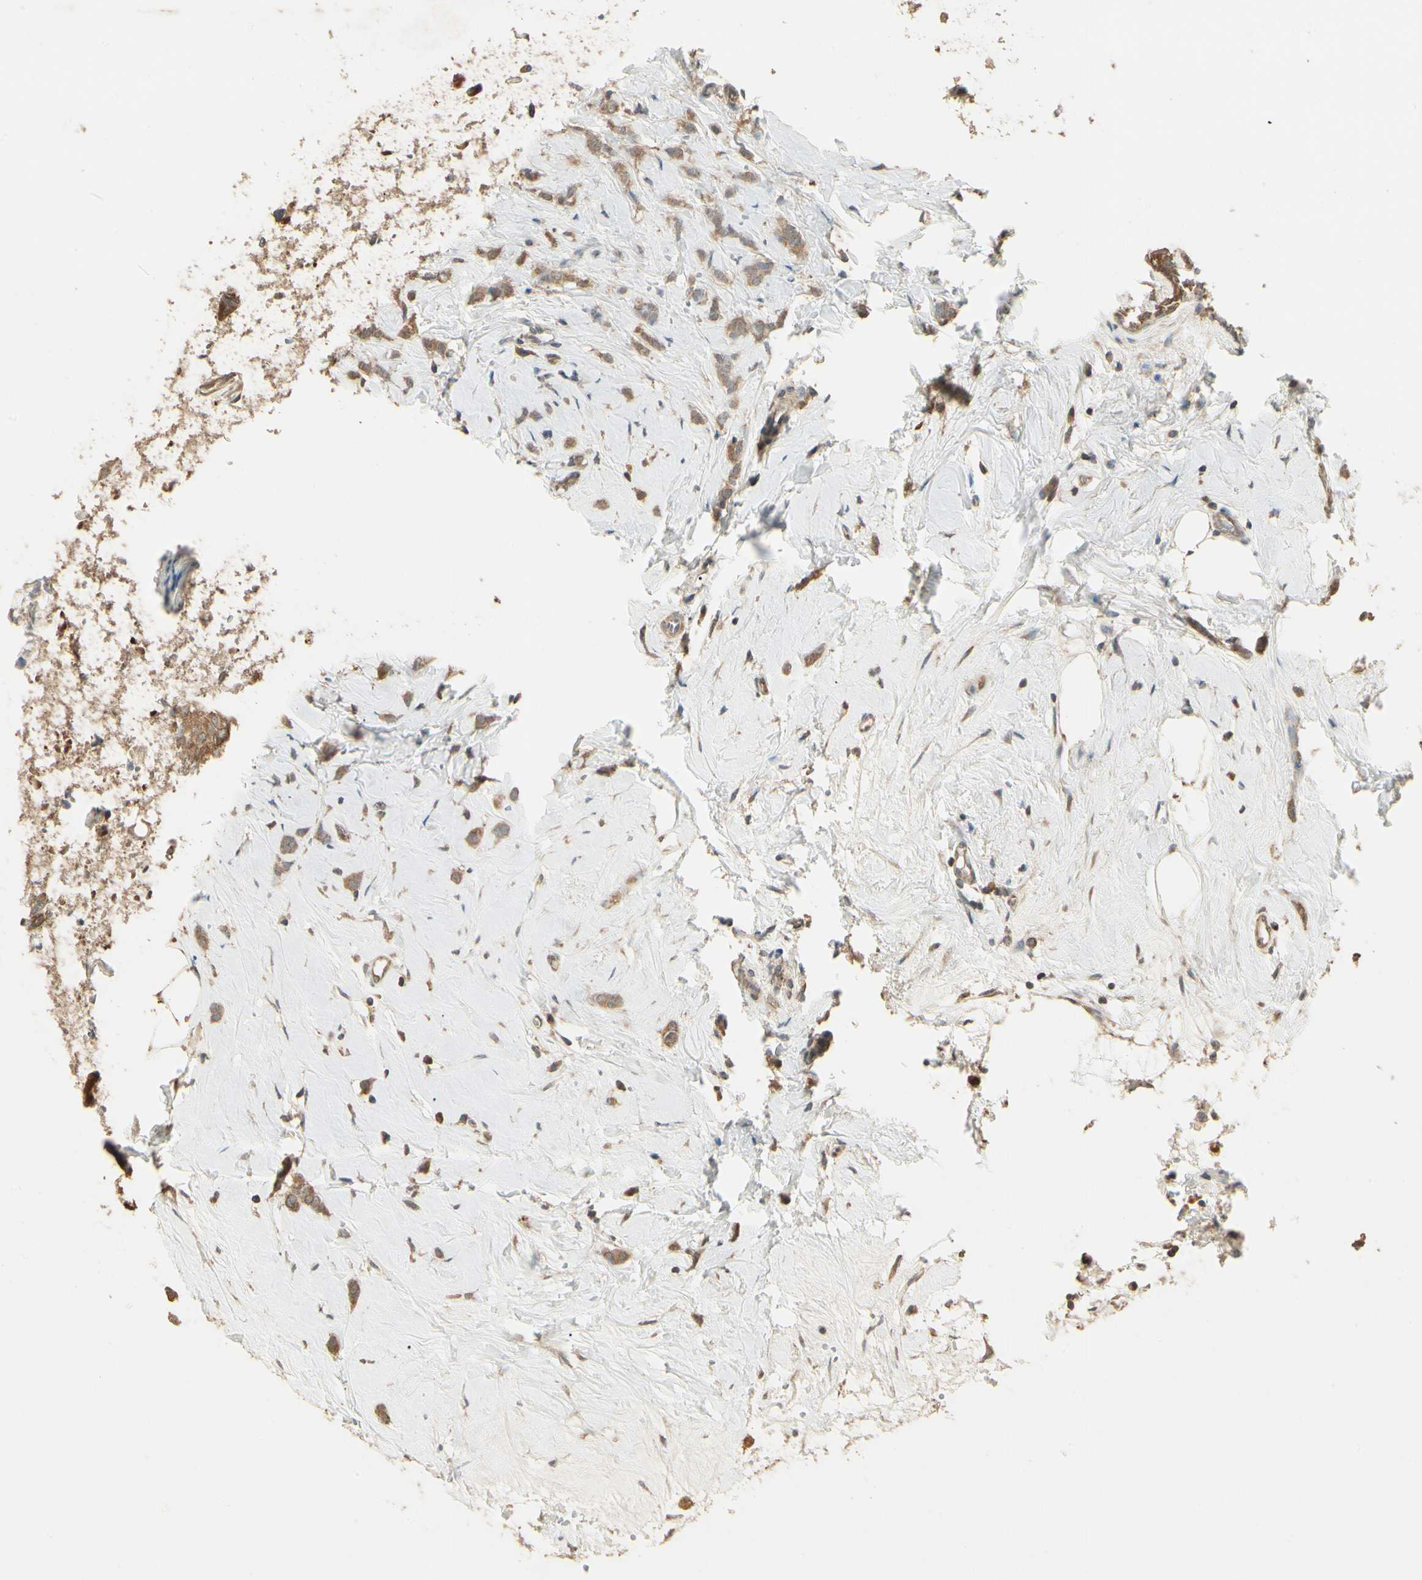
{"staining": {"intensity": "moderate", "quantity": ">75%", "location": "cytoplasmic/membranous"}, "tissue": "breast cancer", "cell_type": "Tumor cells", "image_type": "cancer", "snomed": [{"axis": "morphology", "description": "Lobular carcinoma"}, {"axis": "topography", "description": "Breast"}], "caption": "An IHC micrograph of neoplastic tissue is shown. Protein staining in brown shows moderate cytoplasmic/membranous positivity in breast cancer within tumor cells. (DAB (3,3'-diaminobenzidine) IHC, brown staining for protein, blue staining for nuclei).", "gene": "CCT7", "patient": {"sex": "female", "age": 60}}